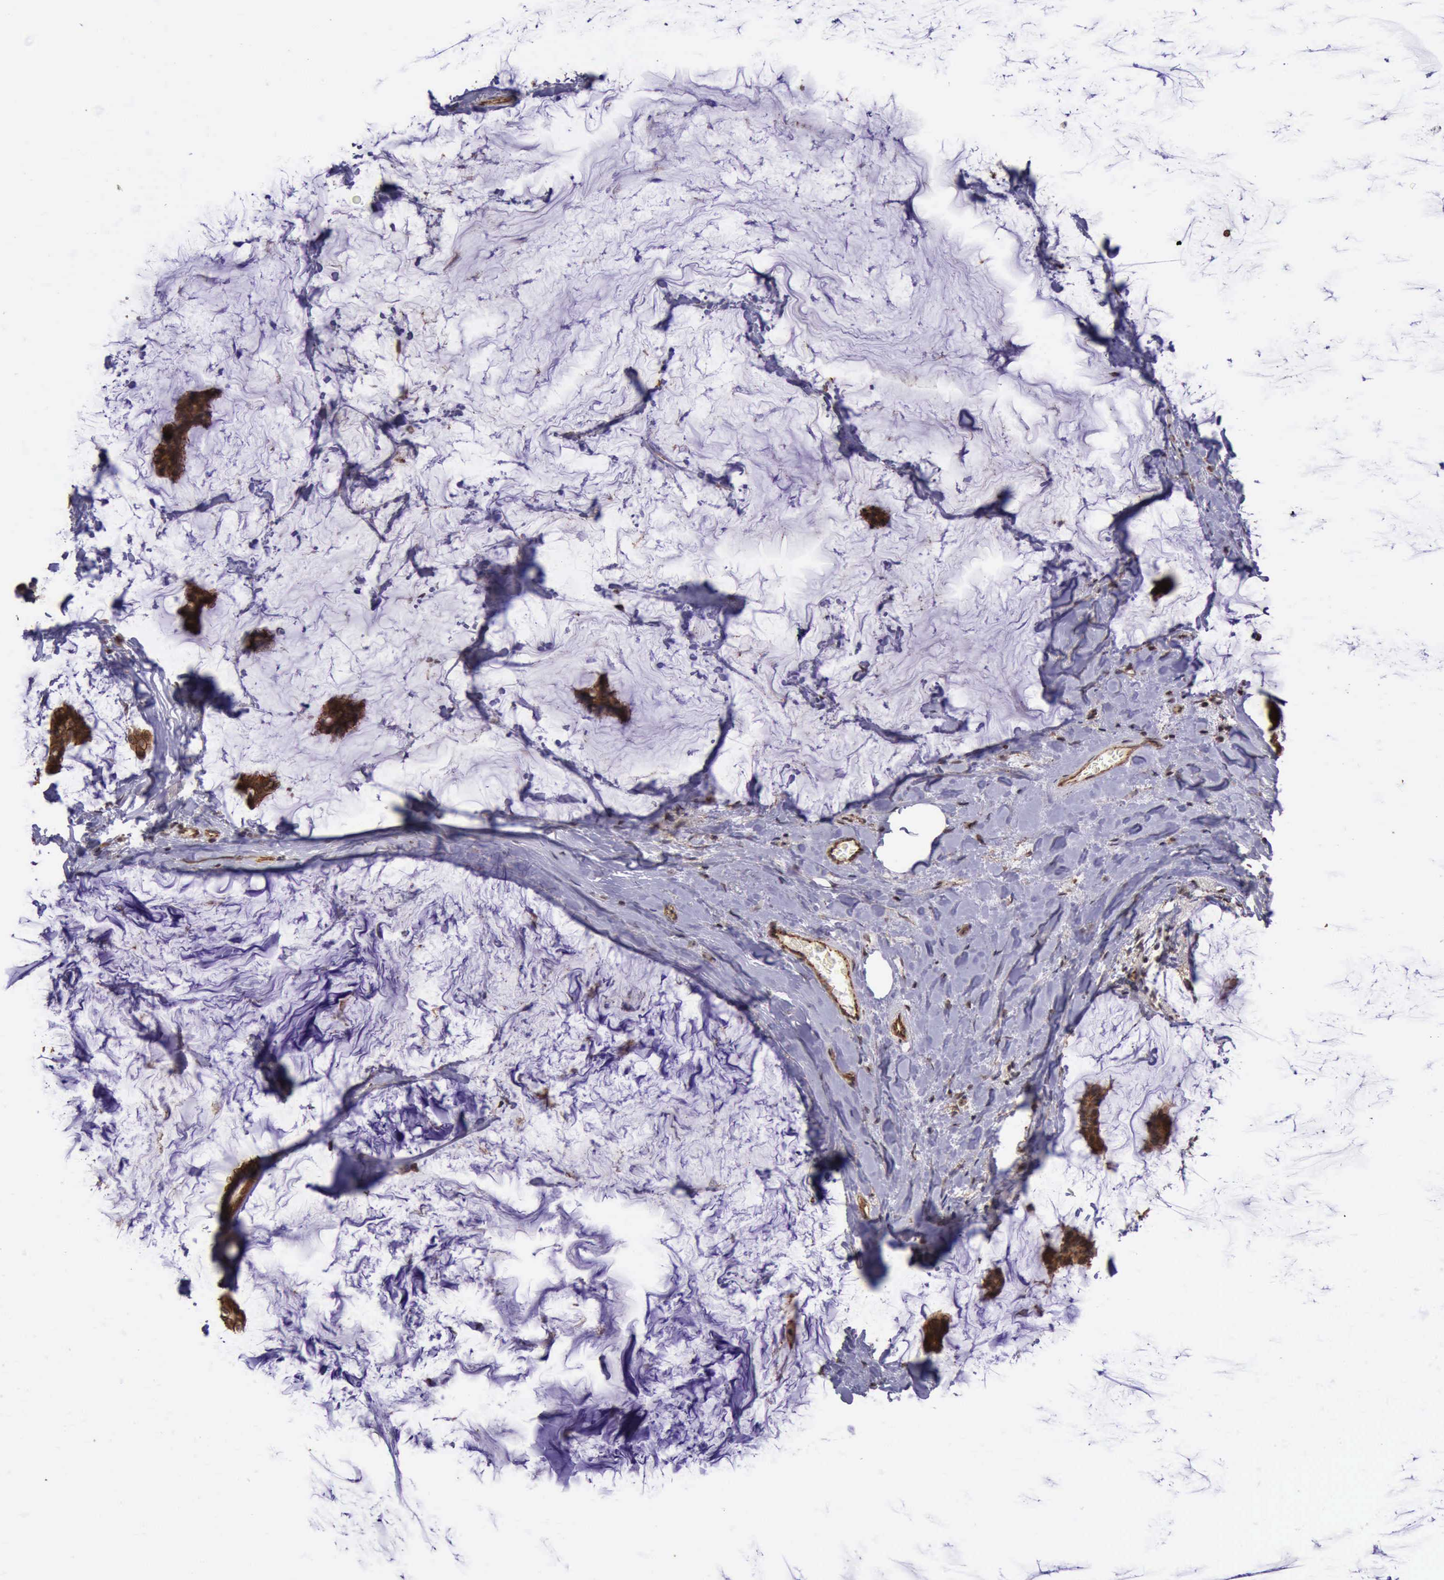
{"staining": {"intensity": "moderate", "quantity": ">75%", "location": "cytoplasmic/membranous"}, "tissue": "breast cancer", "cell_type": "Tumor cells", "image_type": "cancer", "snomed": [{"axis": "morphology", "description": "Duct carcinoma"}, {"axis": "topography", "description": "Breast"}], "caption": "Immunohistochemistry (IHC) (DAB (3,3'-diaminobenzidine)) staining of human invasive ductal carcinoma (breast) exhibits moderate cytoplasmic/membranous protein positivity in about >75% of tumor cells.", "gene": "CTNNB1", "patient": {"sex": "female", "age": 93}}